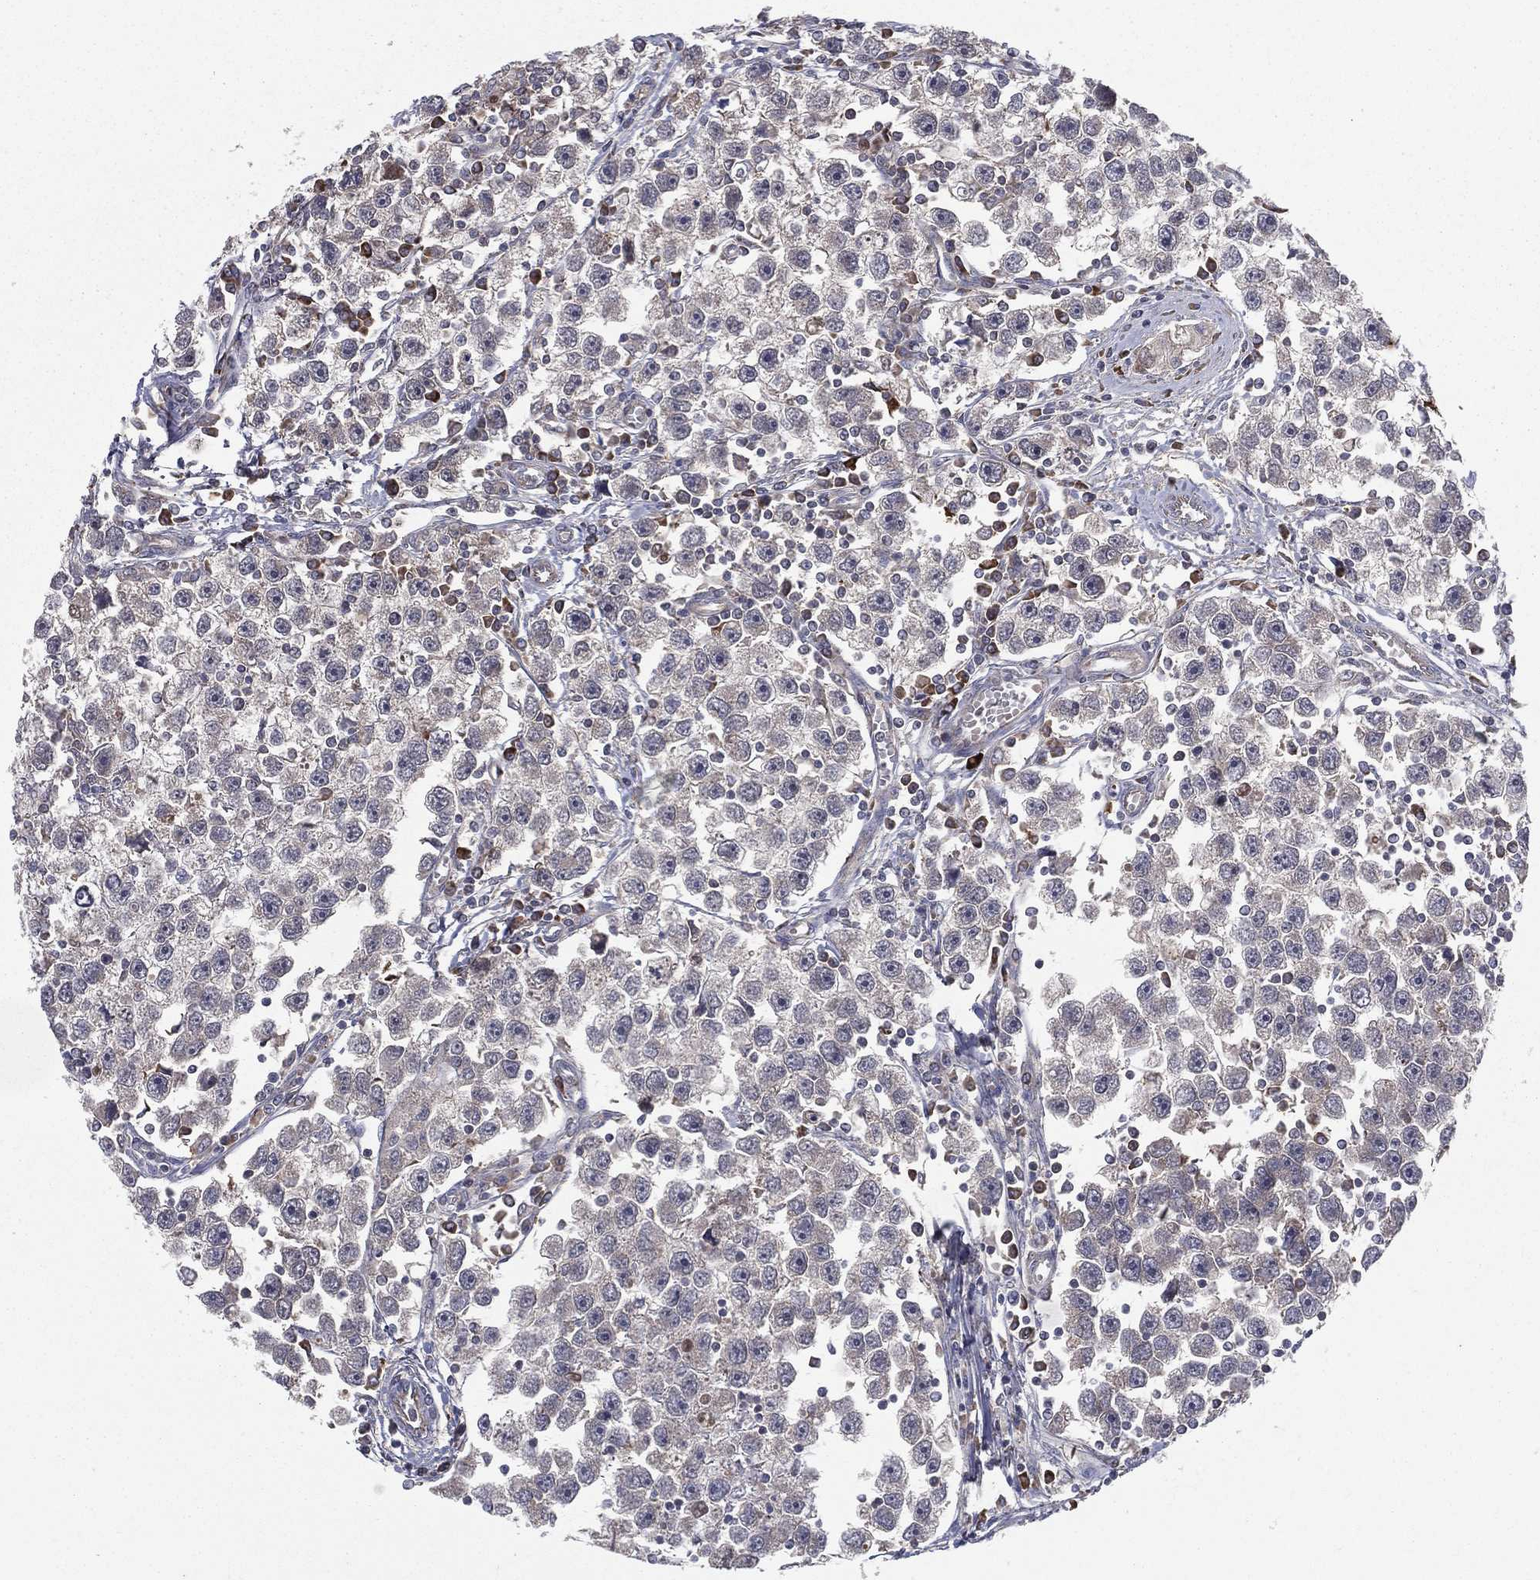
{"staining": {"intensity": "negative", "quantity": "none", "location": "none"}, "tissue": "testis cancer", "cell_type": "Tumor cells", "image_type": "cancer", "snomed": [{"axis": "morphology", "description": "Seminoma, NOS"}, {"axis": "topography", "description": "Testis"}], "caption": "Image shows no protein staining in tumor cells of seminoma (testis) tissue.", "gene": "MIX23", "patient": {"sex": "male", "age": 30}}